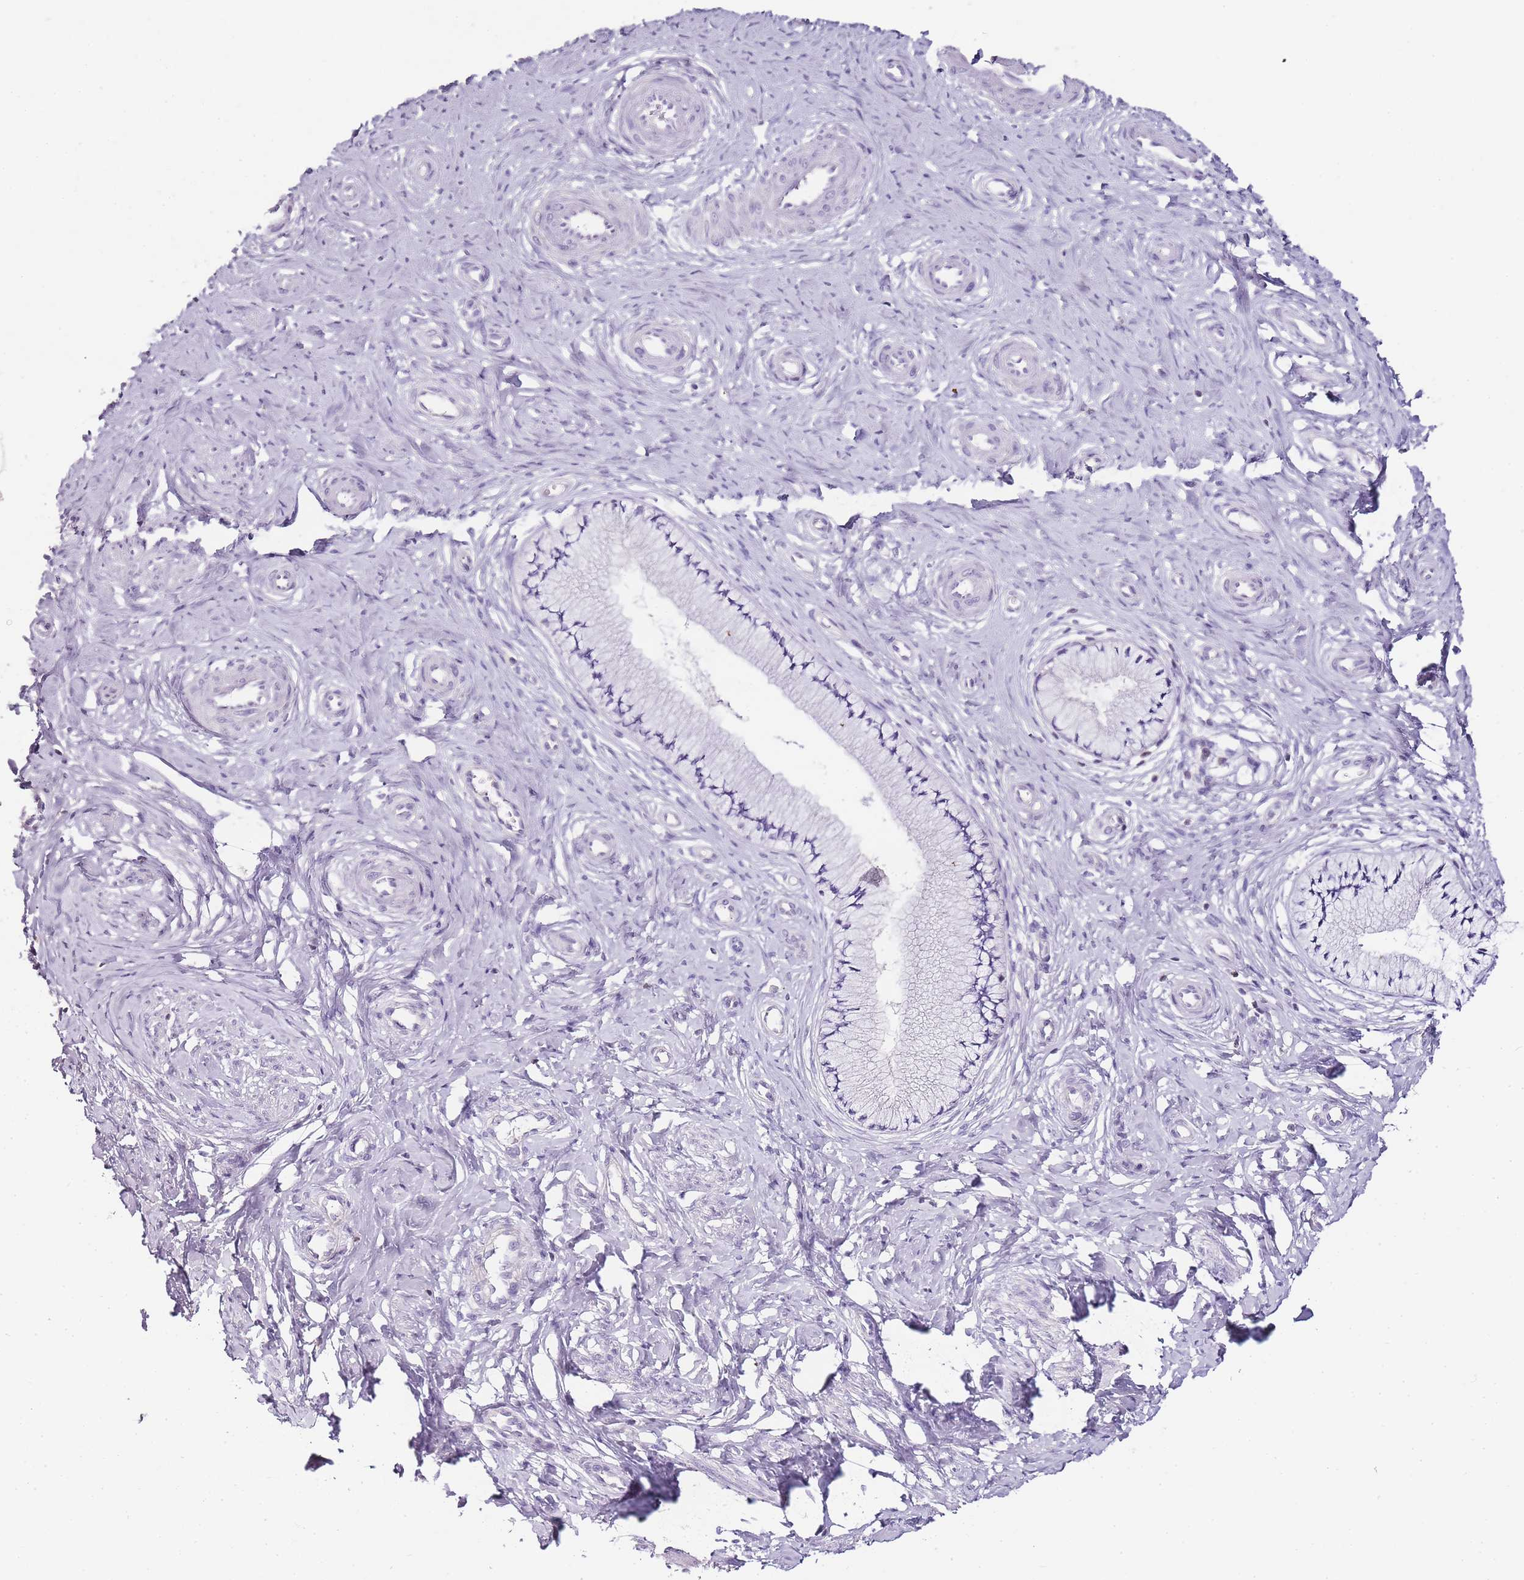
{"staining": {"intensity": "negative", "quantity": "none", "location": "none"}, "tissue": "cervix", "cell_type": "Glandular cells", "image_type": "normal", "snomed": [{"axis": "morphology", "description": "Normal tissue, NOS"}, {"axis": "topography", "description": "Cervix"}], "caption": "DAB immunohistochemical staining of normal cervix reveals no significant staining in glandular cells. The staining is performed using DAB (3,3'-diaminobenzidine) brown chromogen with nuclei counter-stained in using hematoxylin.", "gene": "ZBP1", "patient": {"sex": "female", "age": 36}}